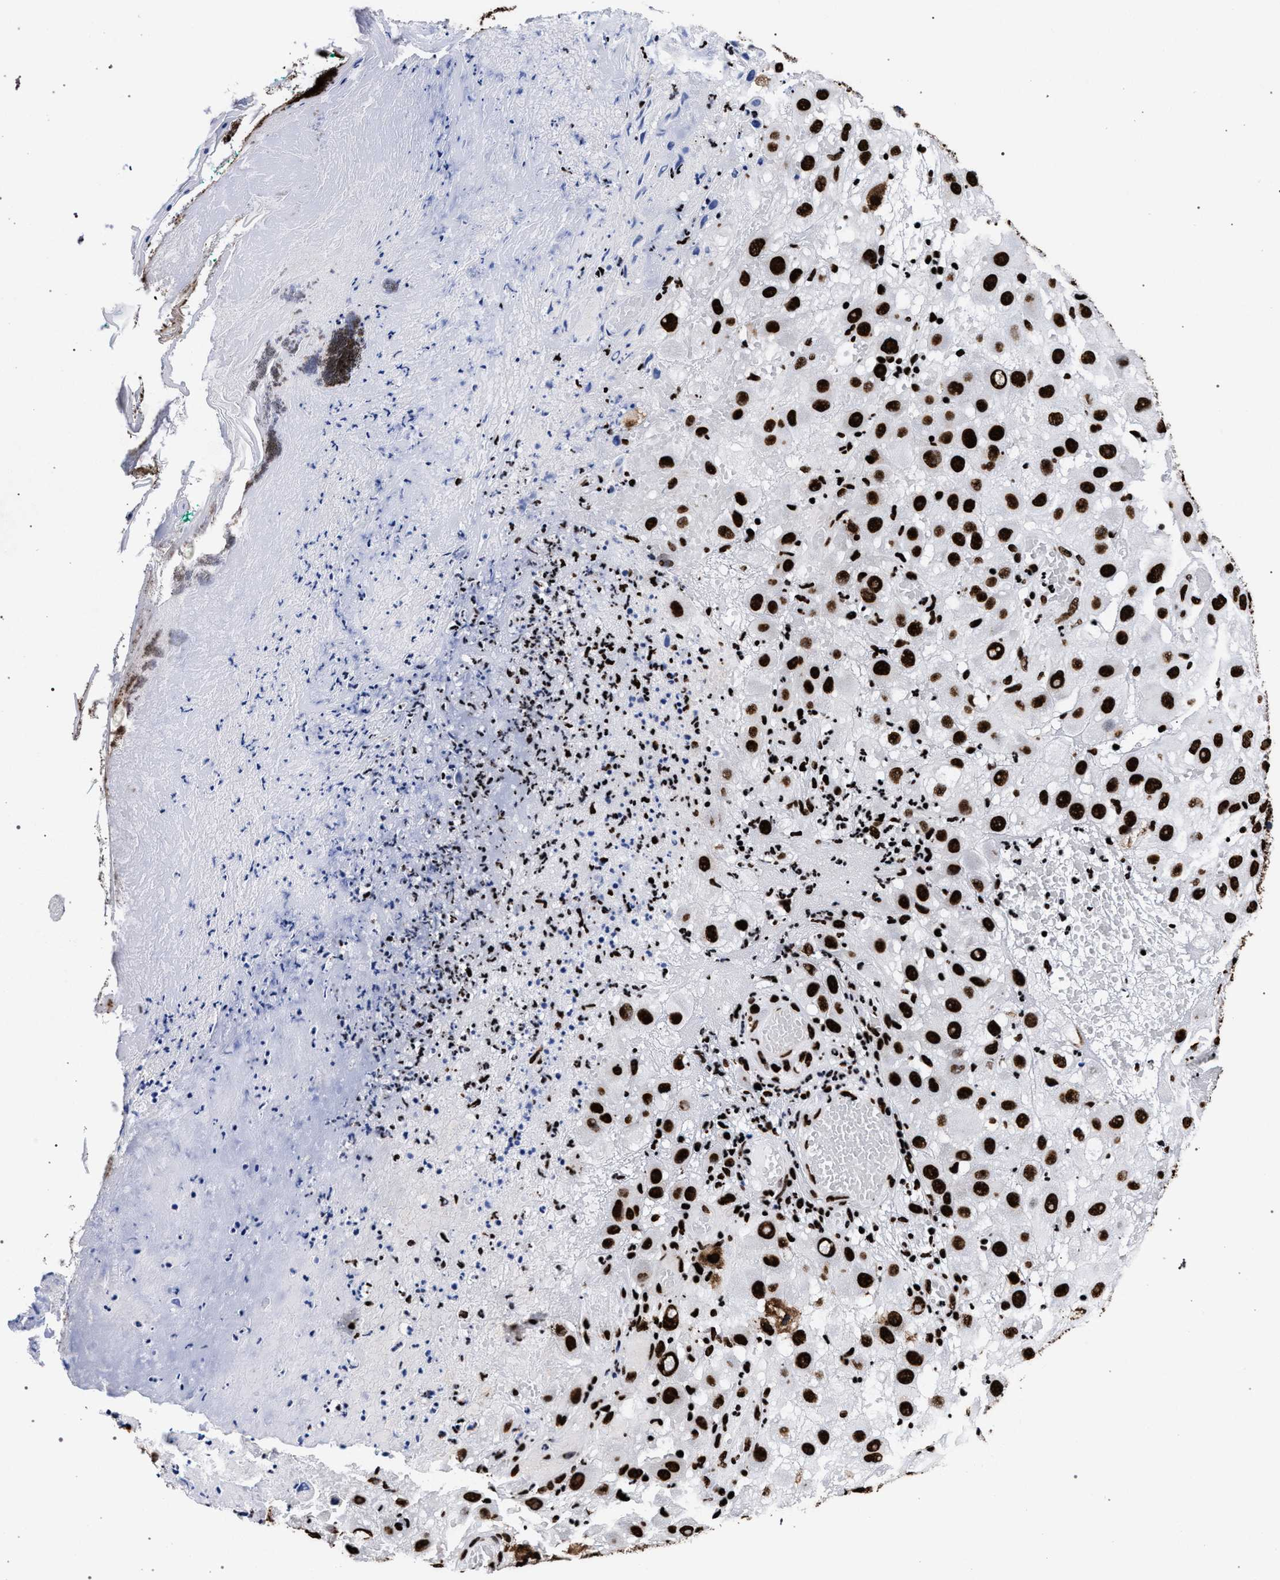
{"staining": {"intensity": "strong", "quantity": "25%-75%", "location": "nuclear"}, "tissue": "melanoma", "cell_type": "Tumor cells", "image_type": "cancer", "snomed": [{"axis": "morphology", "description": "Malignant melanoma, NOS"}, {"axis": "topography", "description": "Skin"}], "caption": "Melanoma tissue demonstrates strong nuclear staining in about 25%-75% of tumor cells The protein of interest is shown in brown color, while the nuclei are stained blue.", "gene": "HNRNPA1", "patient": {"sex": "female", "age": 81}}